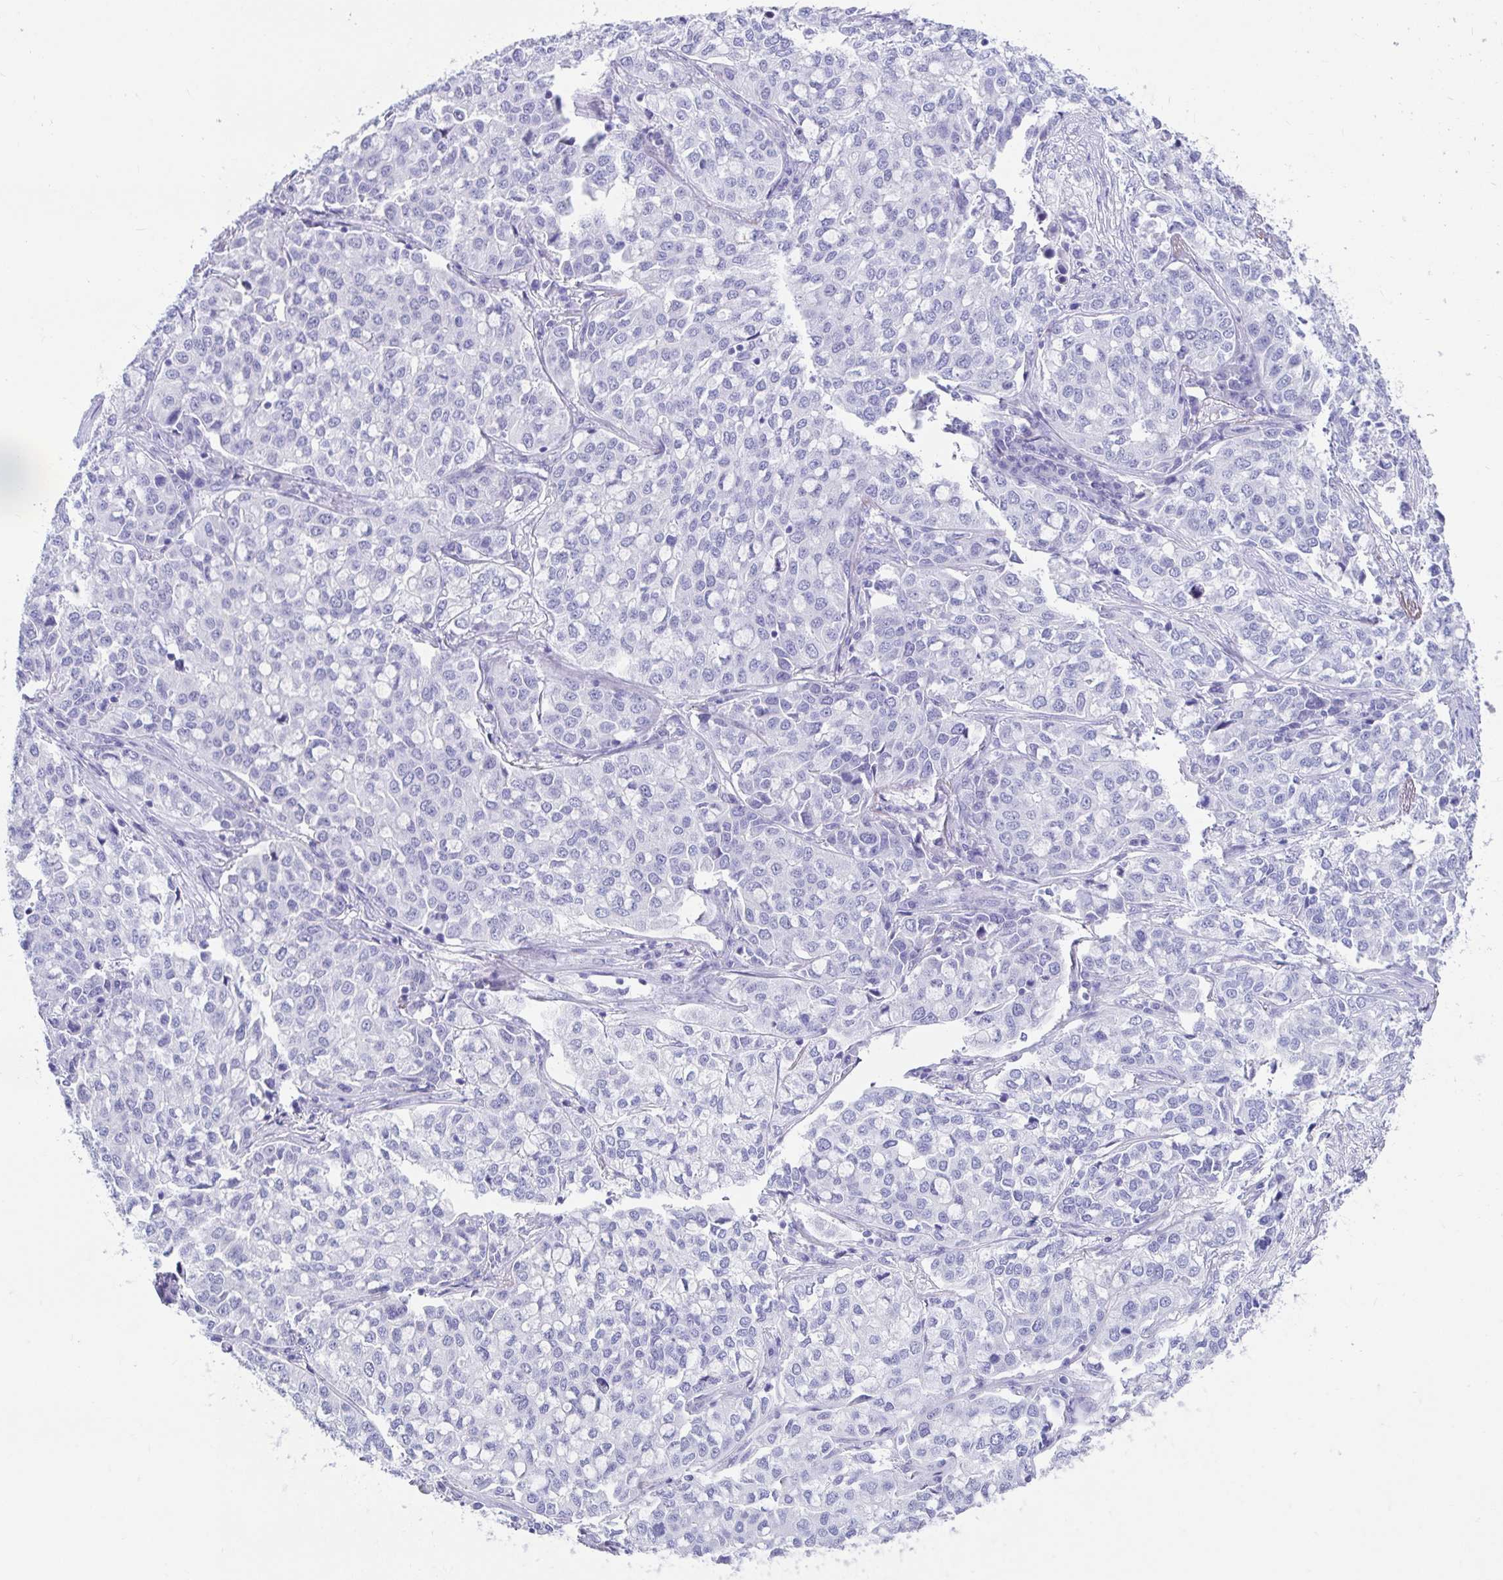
{"staining": {"intensity": "negative", "quantity": "none", "location": "none"}, "tissue": "lung cancer", "cell_type": "Tumor cells", "image_type": "cancer", "snomed": [{"axis": "morphology", "description": "Adenocarcinoma, NOS"}, {"axis": "morphology", "description": "Adenocarcinoma, metastatic, NOS"}, {"axis": "topography", "description": "Lymph node"}, {"axis": "topography", "description": "Lung"}], "caption": "This micrograph is of lung cancer stained with IHC to label a protein in brown with the nuclei are counter-stained blue. There is no expression in tumor cells.", "gene": "ZPBP2", "patient": {"sex": "female", "age": 65}}